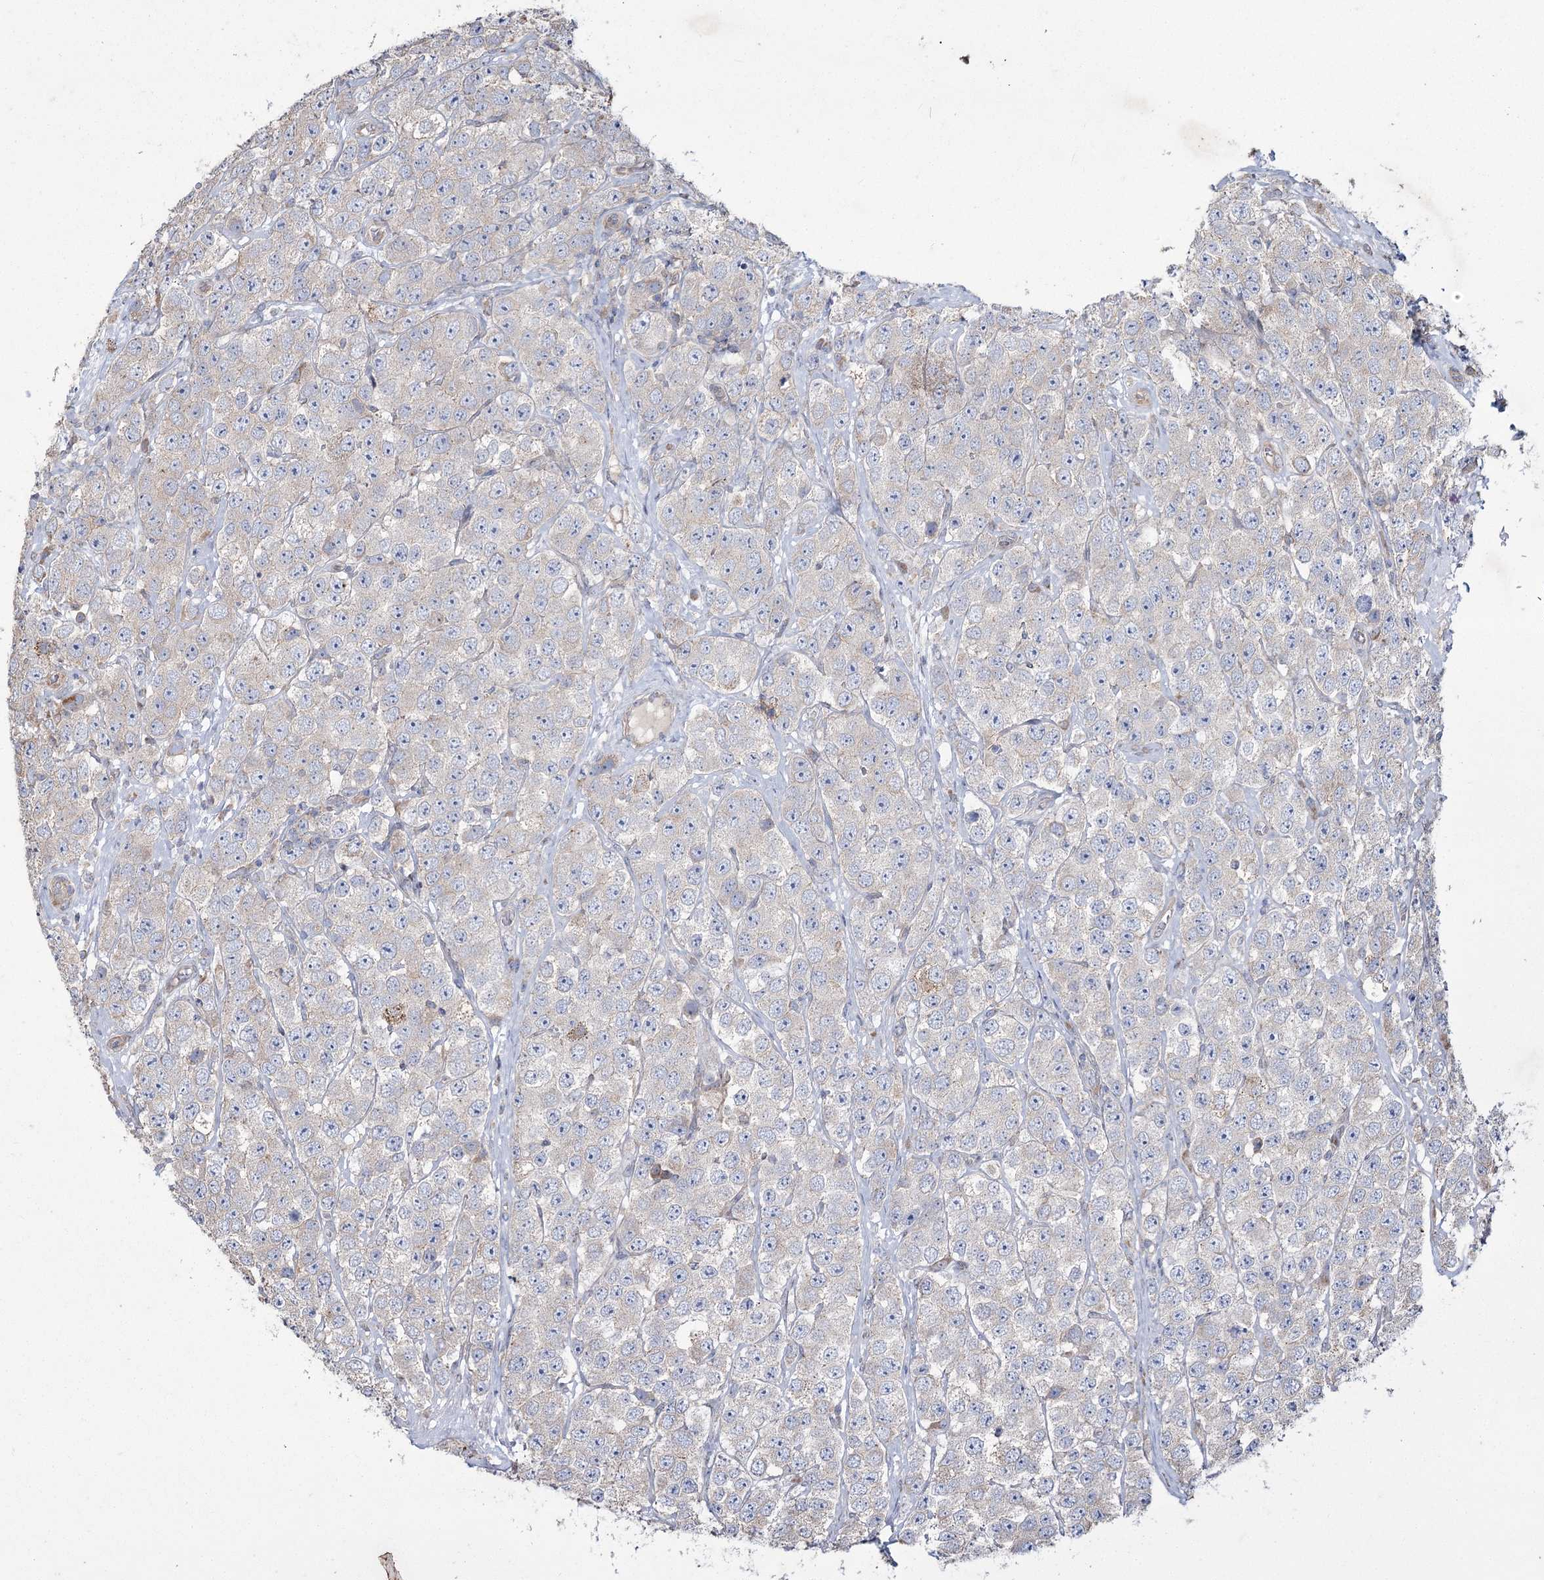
{"staining": {"intensity": "negative", "quantity": "none", "location": "none"}, "tissue": "testis cancer", "cell_type": "Tumor cells", "image_type": "cancer", "snomed": [{"axis": "morphology", "description": "Seminoma, NOS"}, {"axis": "topography", "description": "Testis"}], "caption": "Immunohistochemical staining of human testis cancer (seminoma) reveals no significant staining in tumor cells.", "gene": "SH3TC1", "patient": {"sex": "male", "age": 28}}